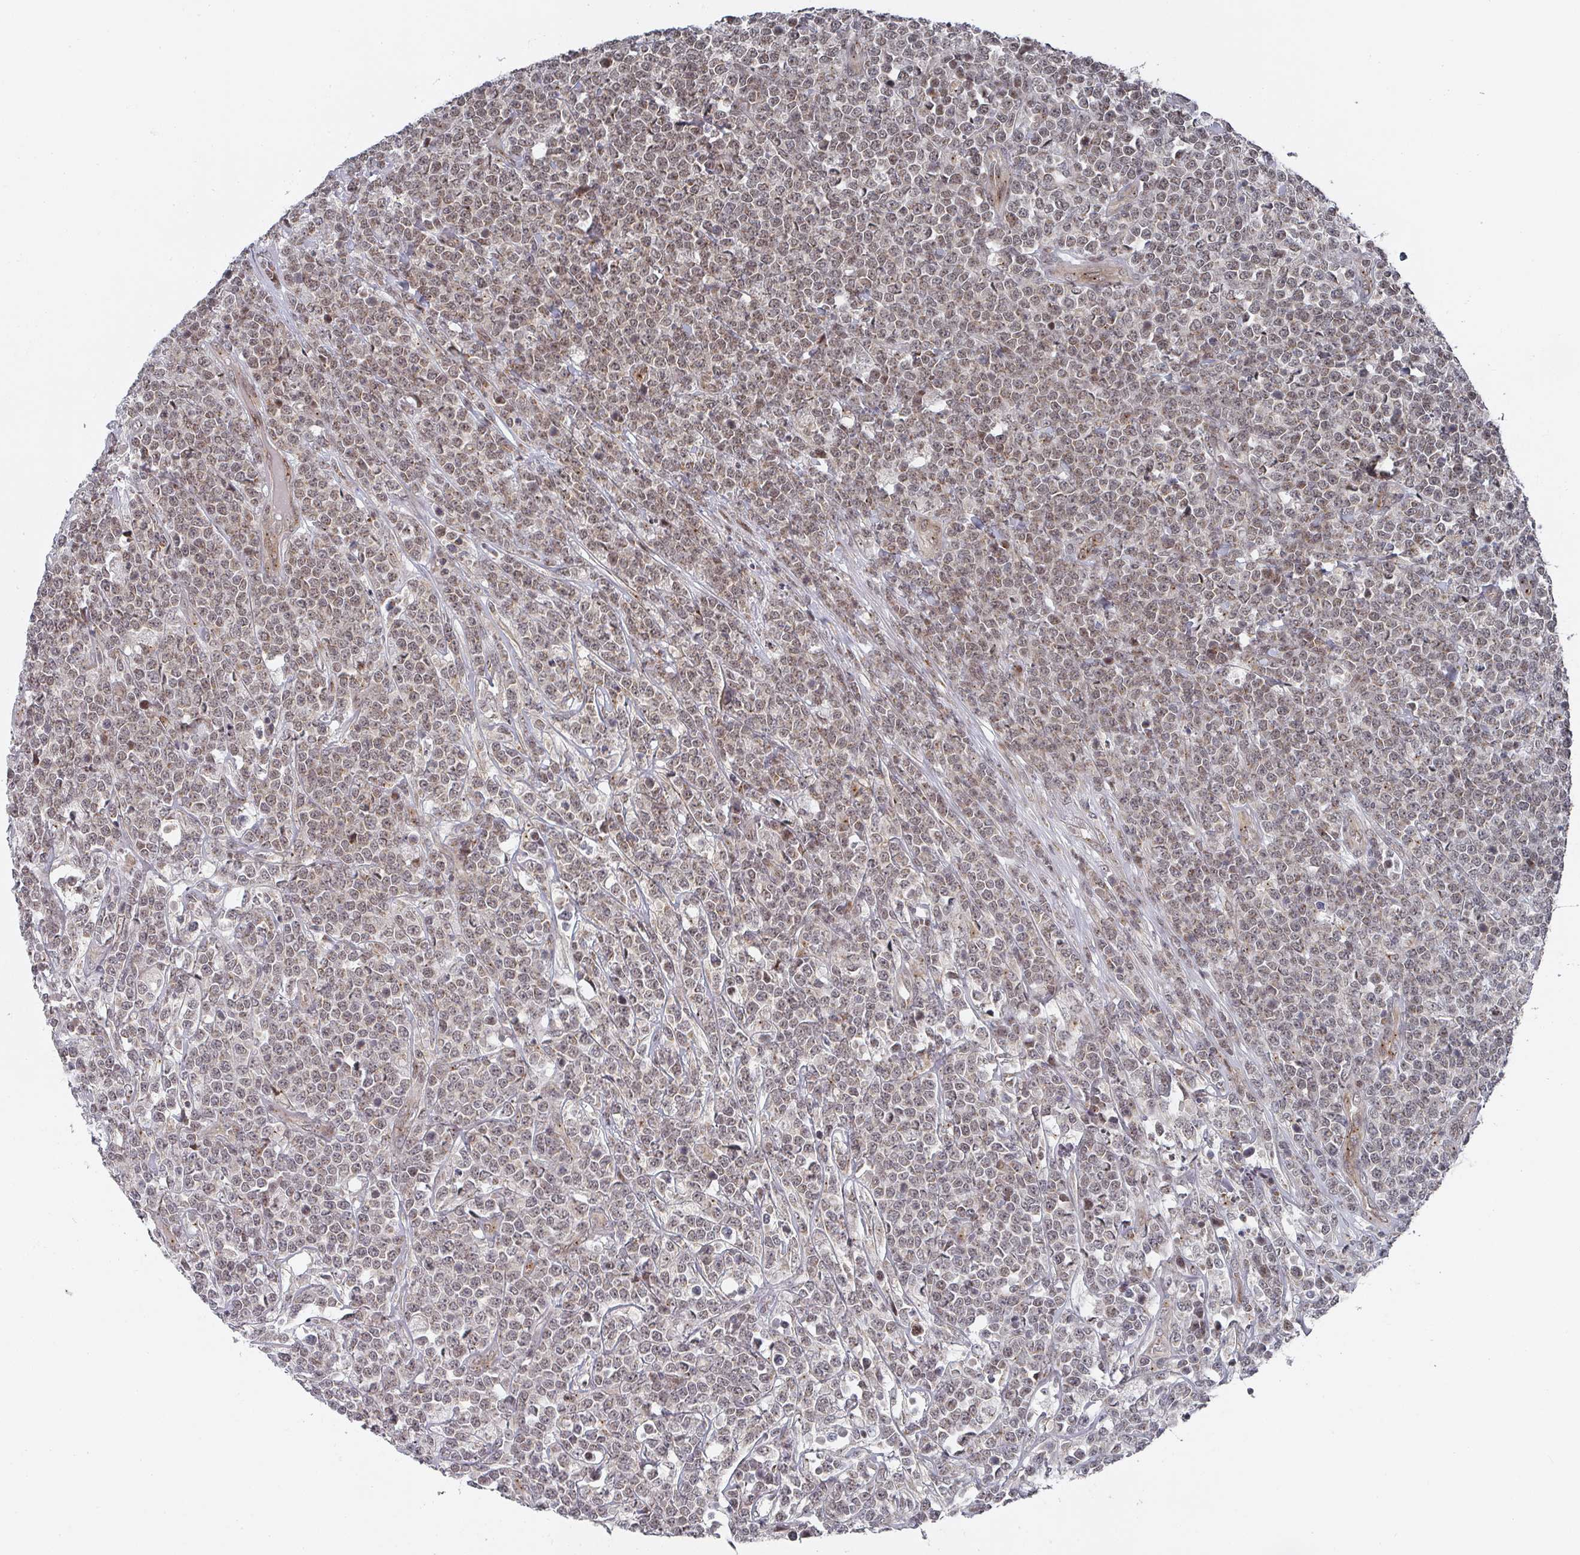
{"staining": {"intensity": "moderate", "quantity": "25%-75%", "location": "nuclear"}, "tissue": "lymphoma", "cell_type": "Tumor cells", "image_type": "cancer", "snomed": [{"axis": "morphology", "description": "Malignant lymphoma, non-Hodgkin's type, High grade"}, {"axis": "topography", "description": "Small intestine"}], "caption": "Immunohistochemical staining of human high-grade malignant lymphoma, non-Hodgkin's type reveals medium levels of moderate nuclear staining in about 25%-75% of tumor cells. (Stains: DAB in brown, nuclei in blue, Microscopy: brightfield microscopy at high magnification).", "gene": "KIF1C", "patient": {"sex": "male", "age": 8}}